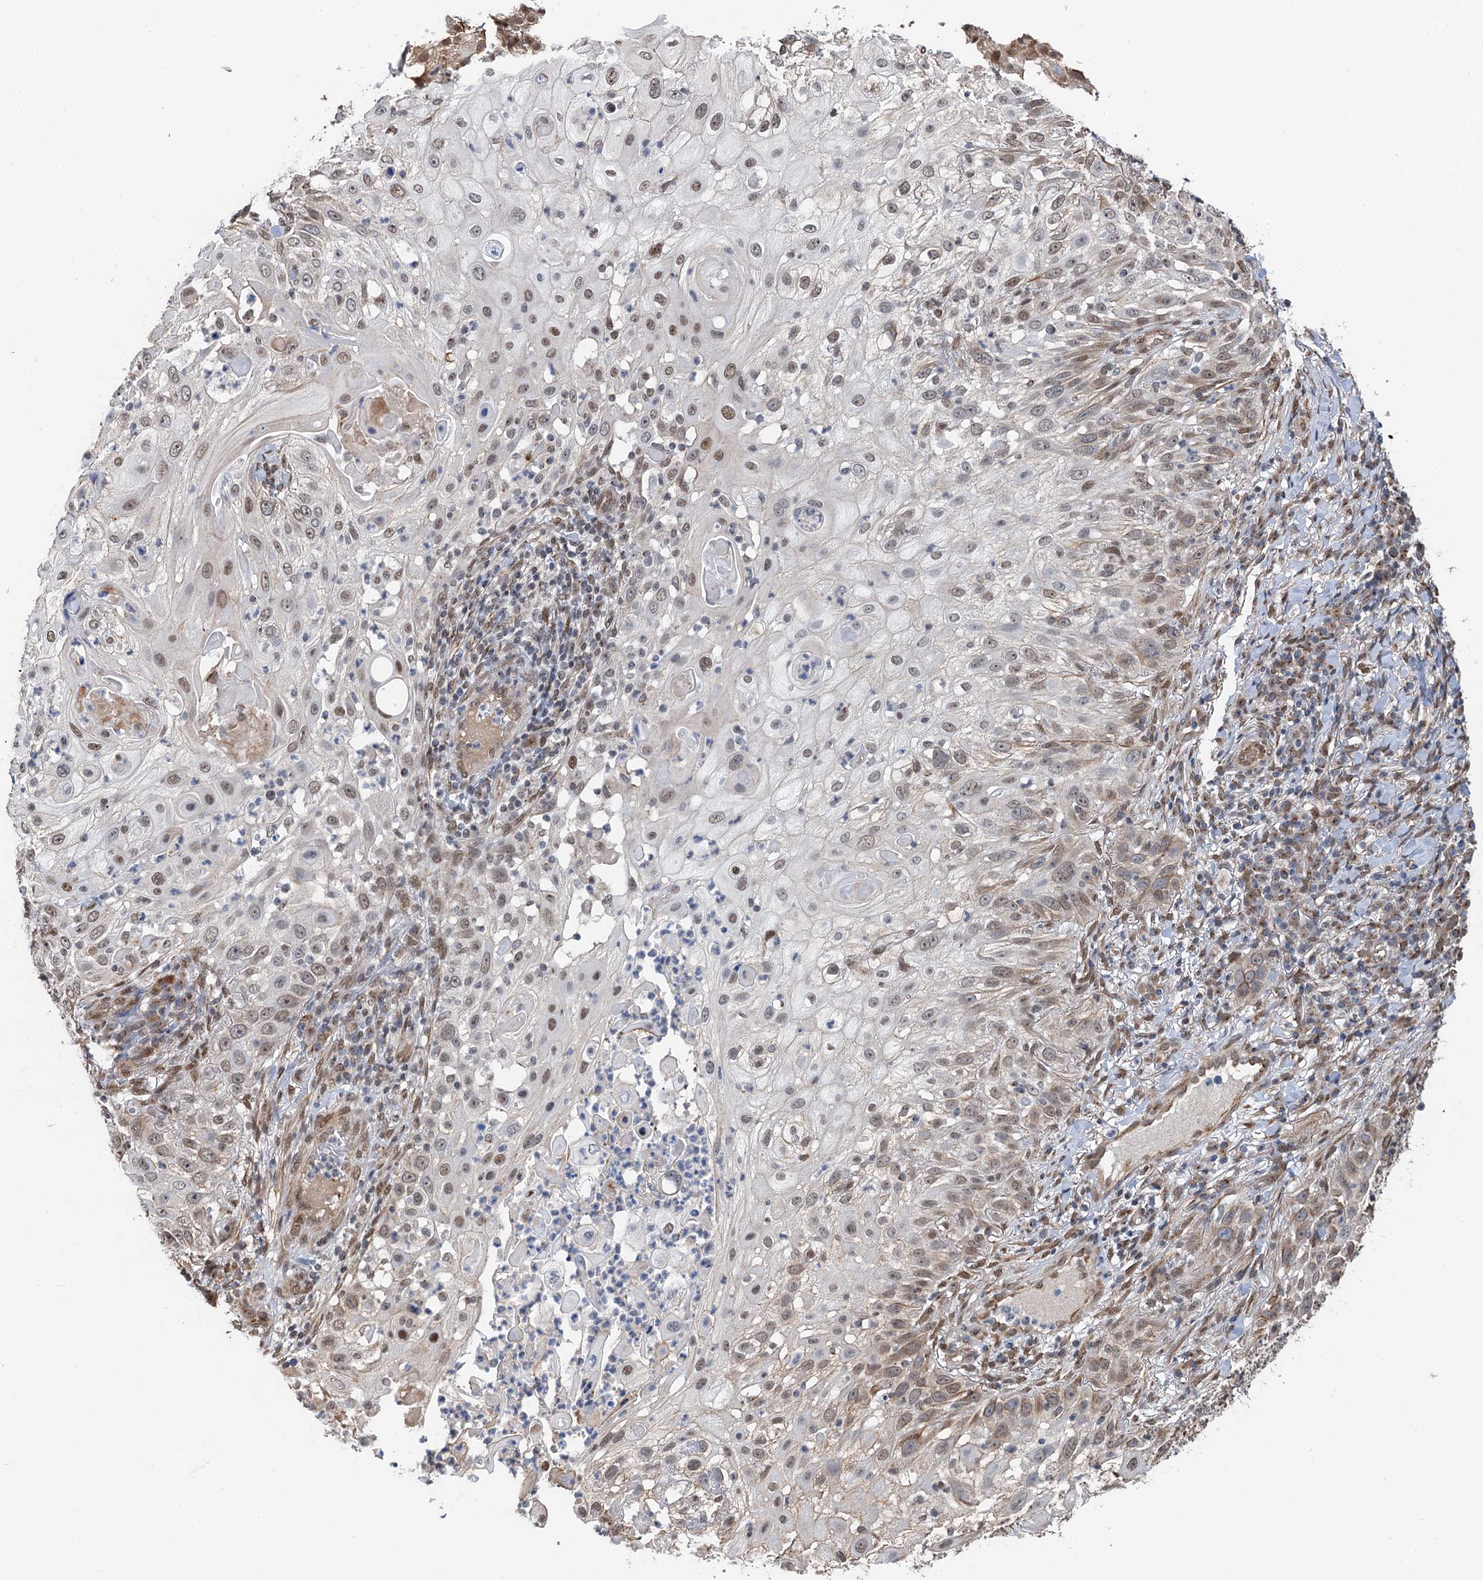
{"staining": {"intensity": "moderate", "quantity": ">75%", "location": "nuclear"}, "tissue": "skin cancer", "cell_type": "Tumor cells", "image_type": "cancer", "snomed": [{"axis": "morphology", "description": "Squamous cell carcinoma, NOS"}, {"axis": "topography", "description": "Skin"}], "caption": "Moderate nuclear positivity is present in about >75% of tumor cells in skin squamous cell carcinoma. (DAB IHC, brown staining for protein, blue staining for nuclei).", "gene": "CFDP1", "patient": {"sex": "female", "age": 44}}